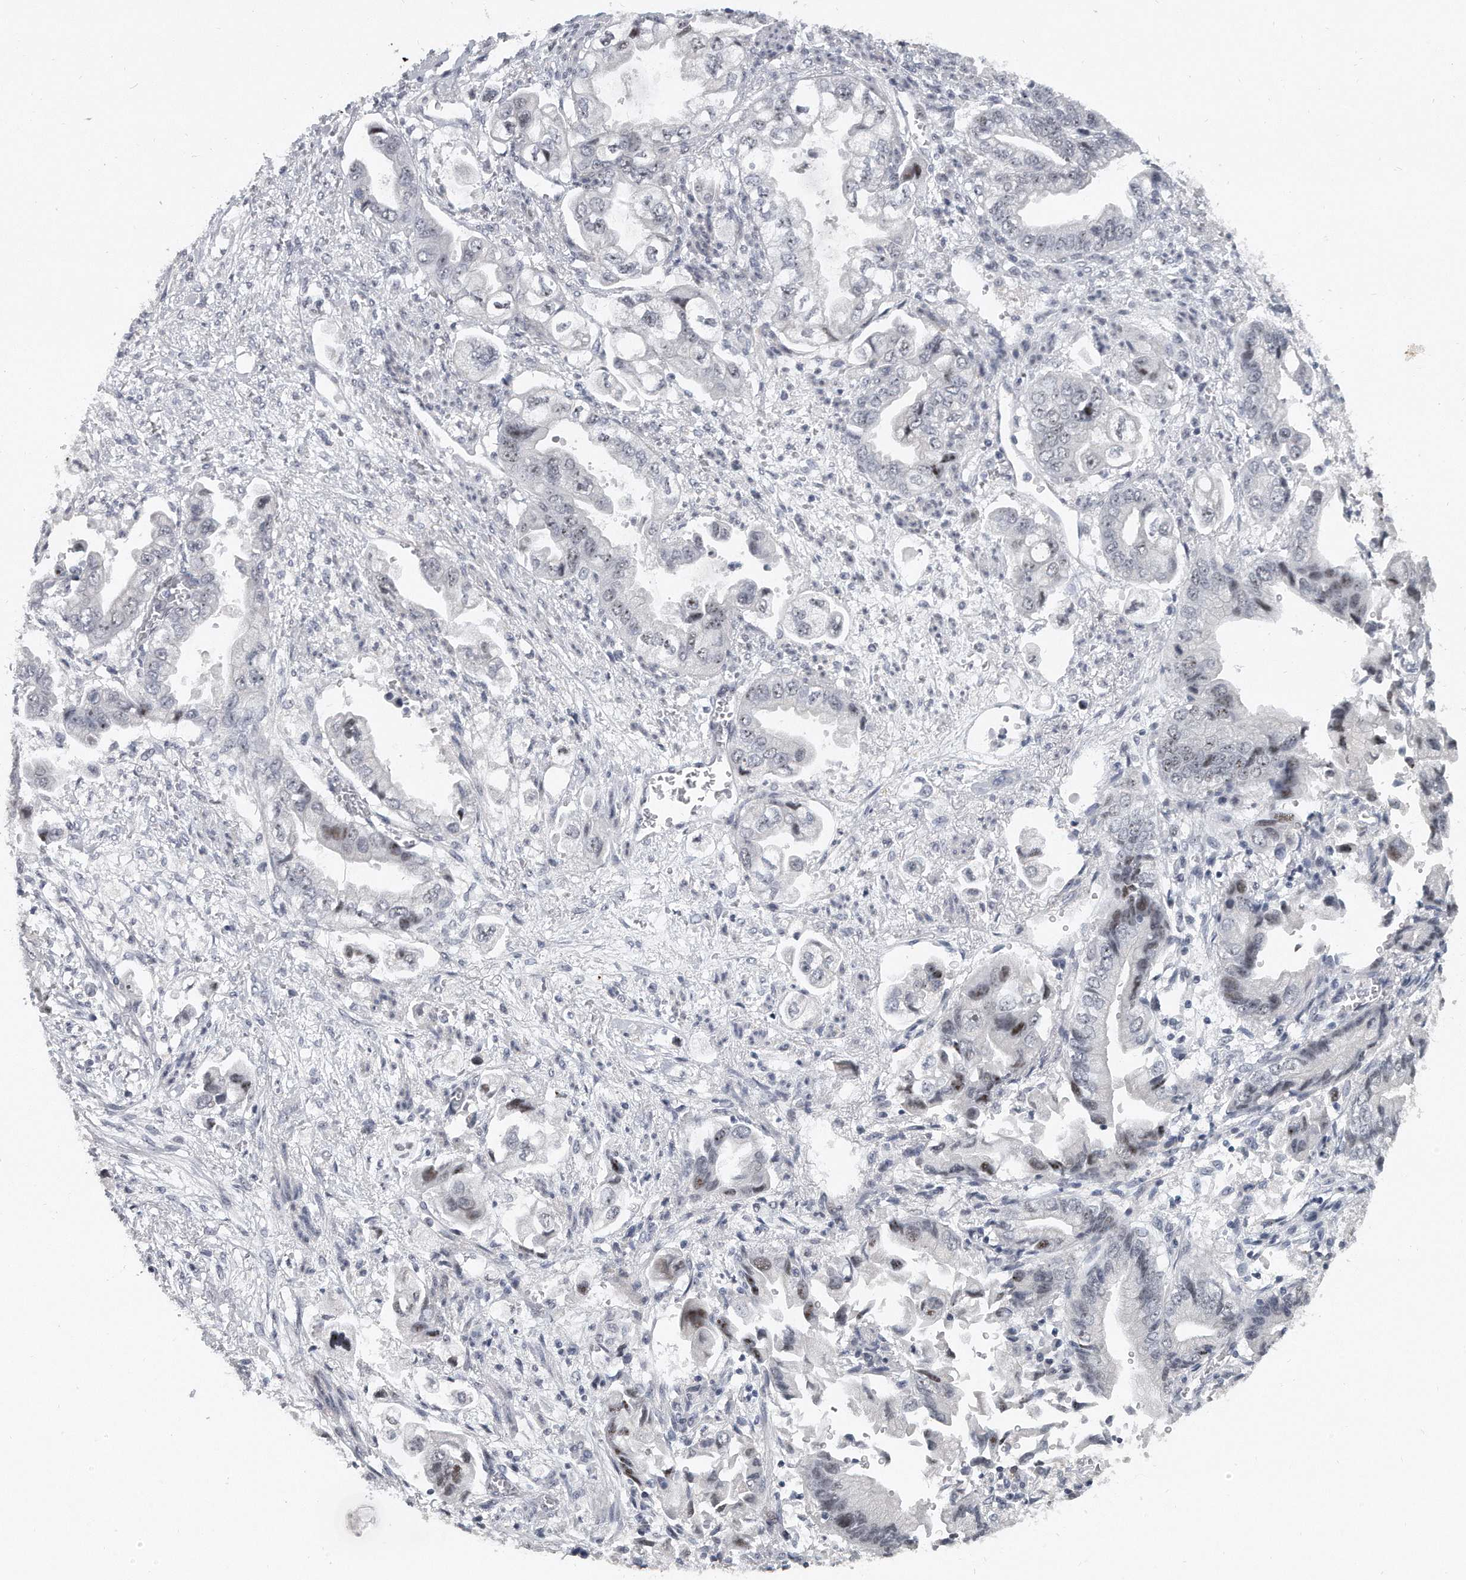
{"staining": {"intensity": "weak", "quantity": "<25%", "location": "nuclear"}, "tissue": "stomach cancer", "cell_type": "Tumor cells", "image_type": "cancer", "snomed": [{"axis": "morphology", "description": "Adenocarcinoma, NOS"}, {"axis": "topography", "description": "Stomach"}], "caption": "Tumor cells show no significant expression in adenocarcinoma (stomach). The staining was performed using DAB (3,3'-diaminobenzidine) to visualize the protein expression in brown, while the nuclei were stained in blue with hematoxylin (Magnification: 20x).", "gene": "TFCP2L1", "patient": {"sex": "male", "age": 62}}